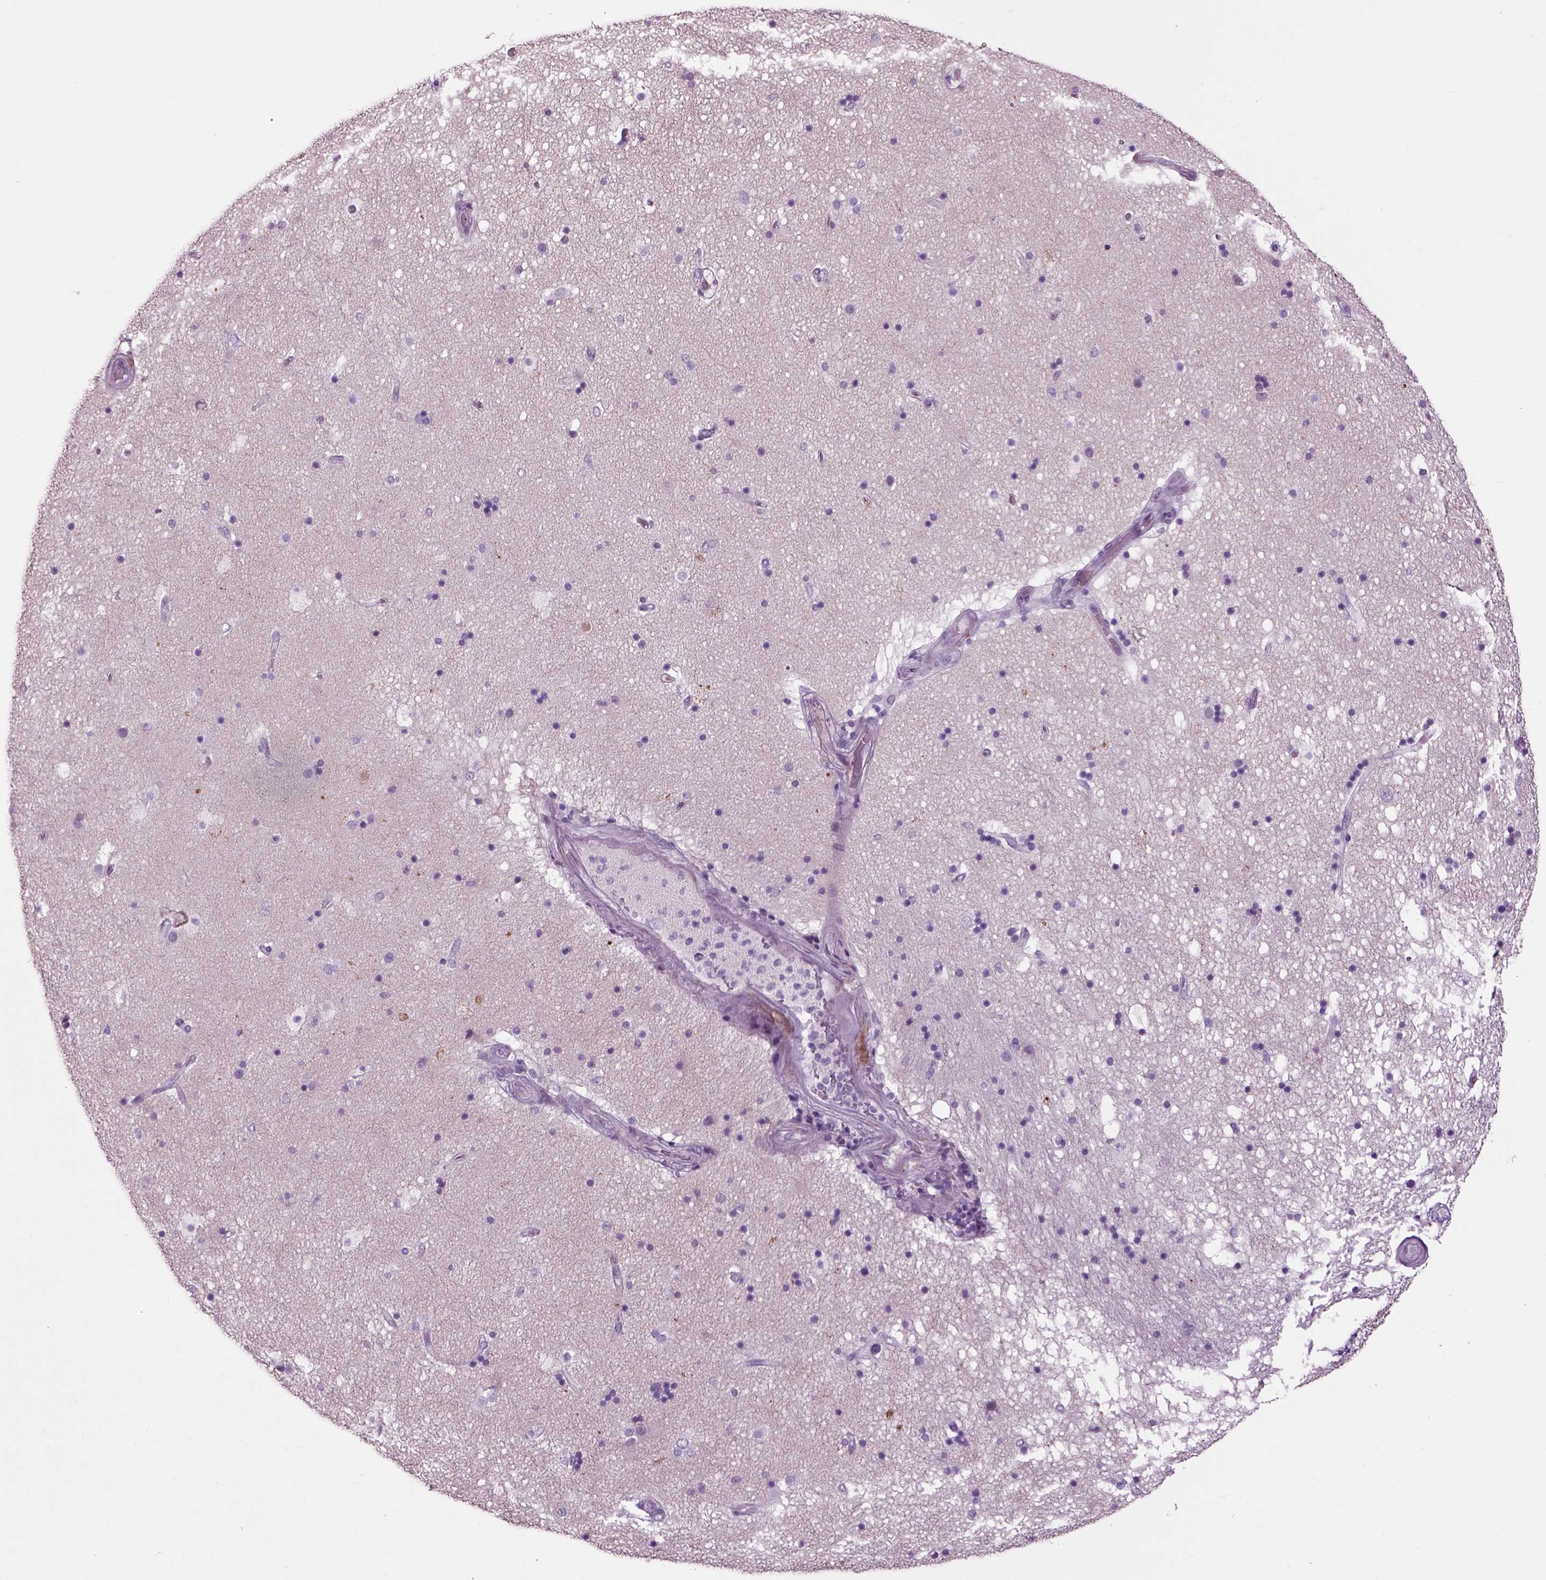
{"staining": {"intensity": "negative", "quantity": "none", "location": "none"}, "tissue": "hippocampus", "cell_type": "Glial cells", "image_type": "normal", "snomed": [{"axis": "morphology", "description": "Normal tissue, NOS"}, {"axis": "topography", "description": "Hippocampus"}], "caption": "This is an immunohistochemistry micrograph of unremarkable human hippocampus. There is no positivity in glial cells.", "gene": "ARHGAP11A", "patient": {"sex": "male", "age": 51}}